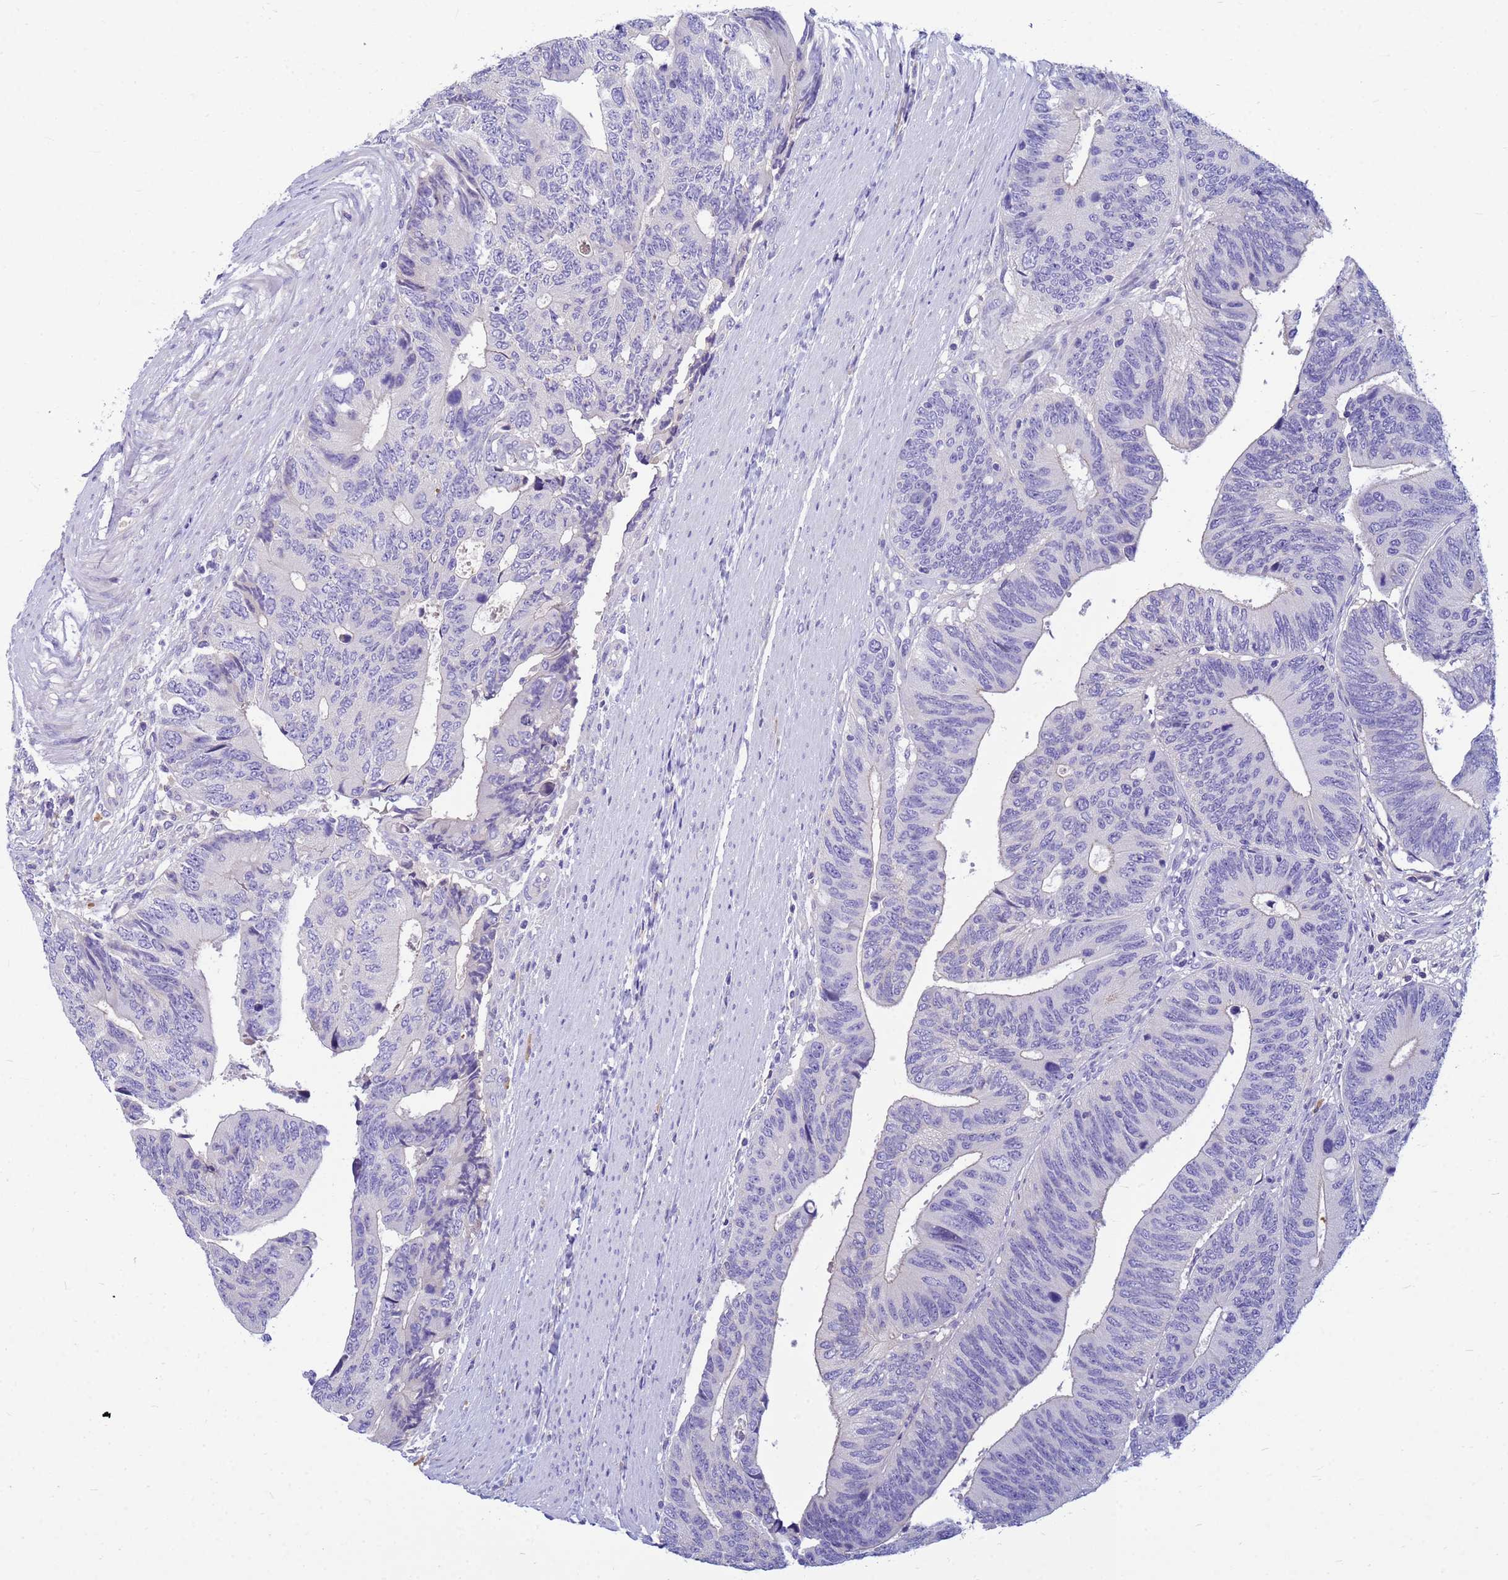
{"staining": {"intensity": "negative", "quantity": "none", "location": "none"}, "tissue": "colorectal cancer", "cell_type": "Tumor cells", "image_type": "cancer", "snomed": [{"axis": "morphology", "description": "Adenocarcinoma, NOS"}, {"axis": "topography", "description": "Colon"}], "caption": "Immunohistochemistry (IHC) image of colorectal cancer (adenocarcinoma) stained for a protein (brown), which displays no staining in tumor cells. (DAB immunohistochemistry visualized using brightfield microscopy, high magnification).", "gene": "DPRX", "patient": {"sex": "male", "age": 87}}